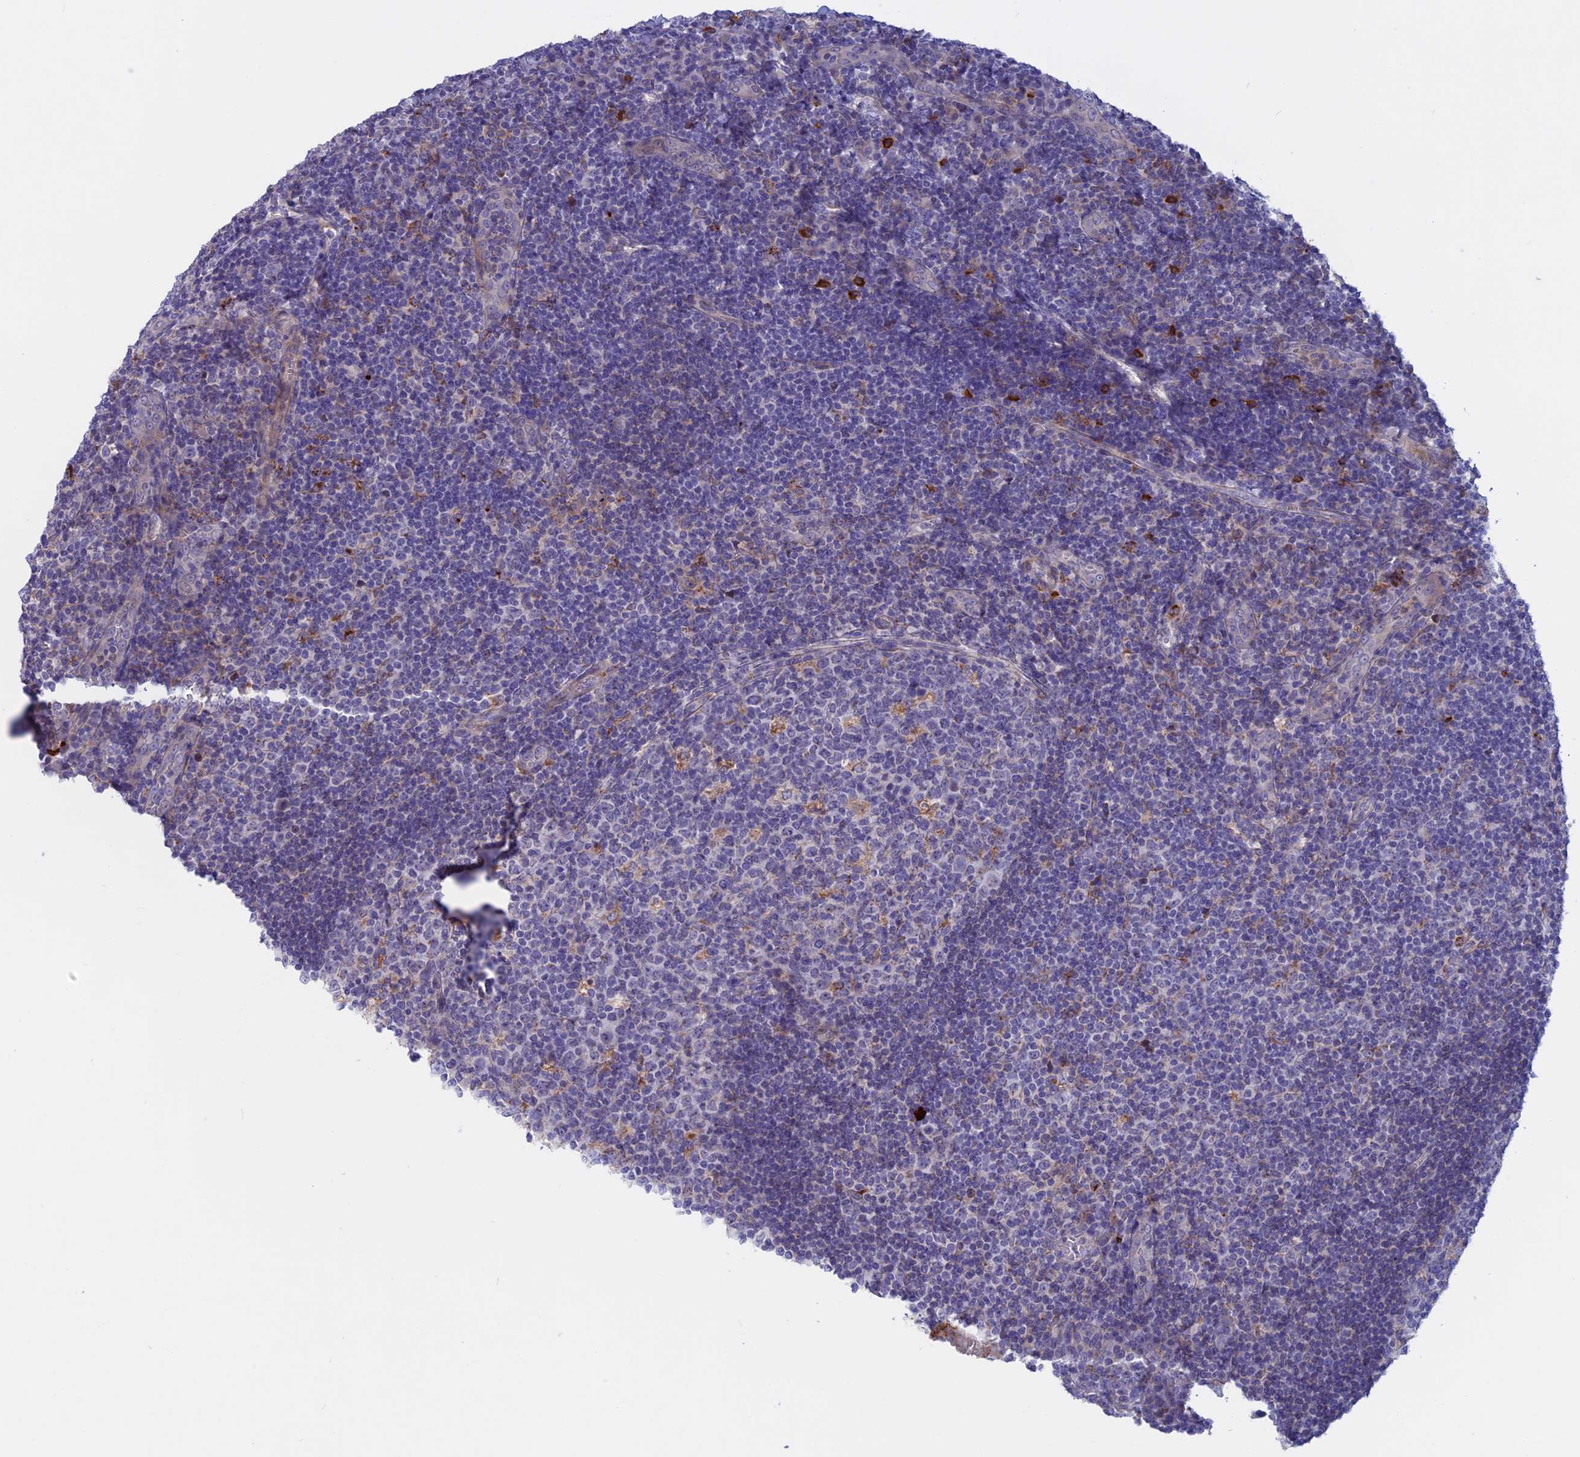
{"staining": {"intensity": "negative", "quantity": "none", "location": "none"}, "tissue": "tonsil", "cell_type": "Germinal center cells", "image_type": "normal", "snomed": [{"axis": "morphology", "description": "Normal tissue, NOS"}, {"axis": "topography", "description": "Tonsil"}], "caption": "Germinal center cells are negative for protein expression in unremarkable human tonsil. (DAB (3,3'-diaminobenzidine) IHC with hematoxylin counter stain).", "gene": "SLC2A6", "patient": {"sex": "male", "age": 17}}